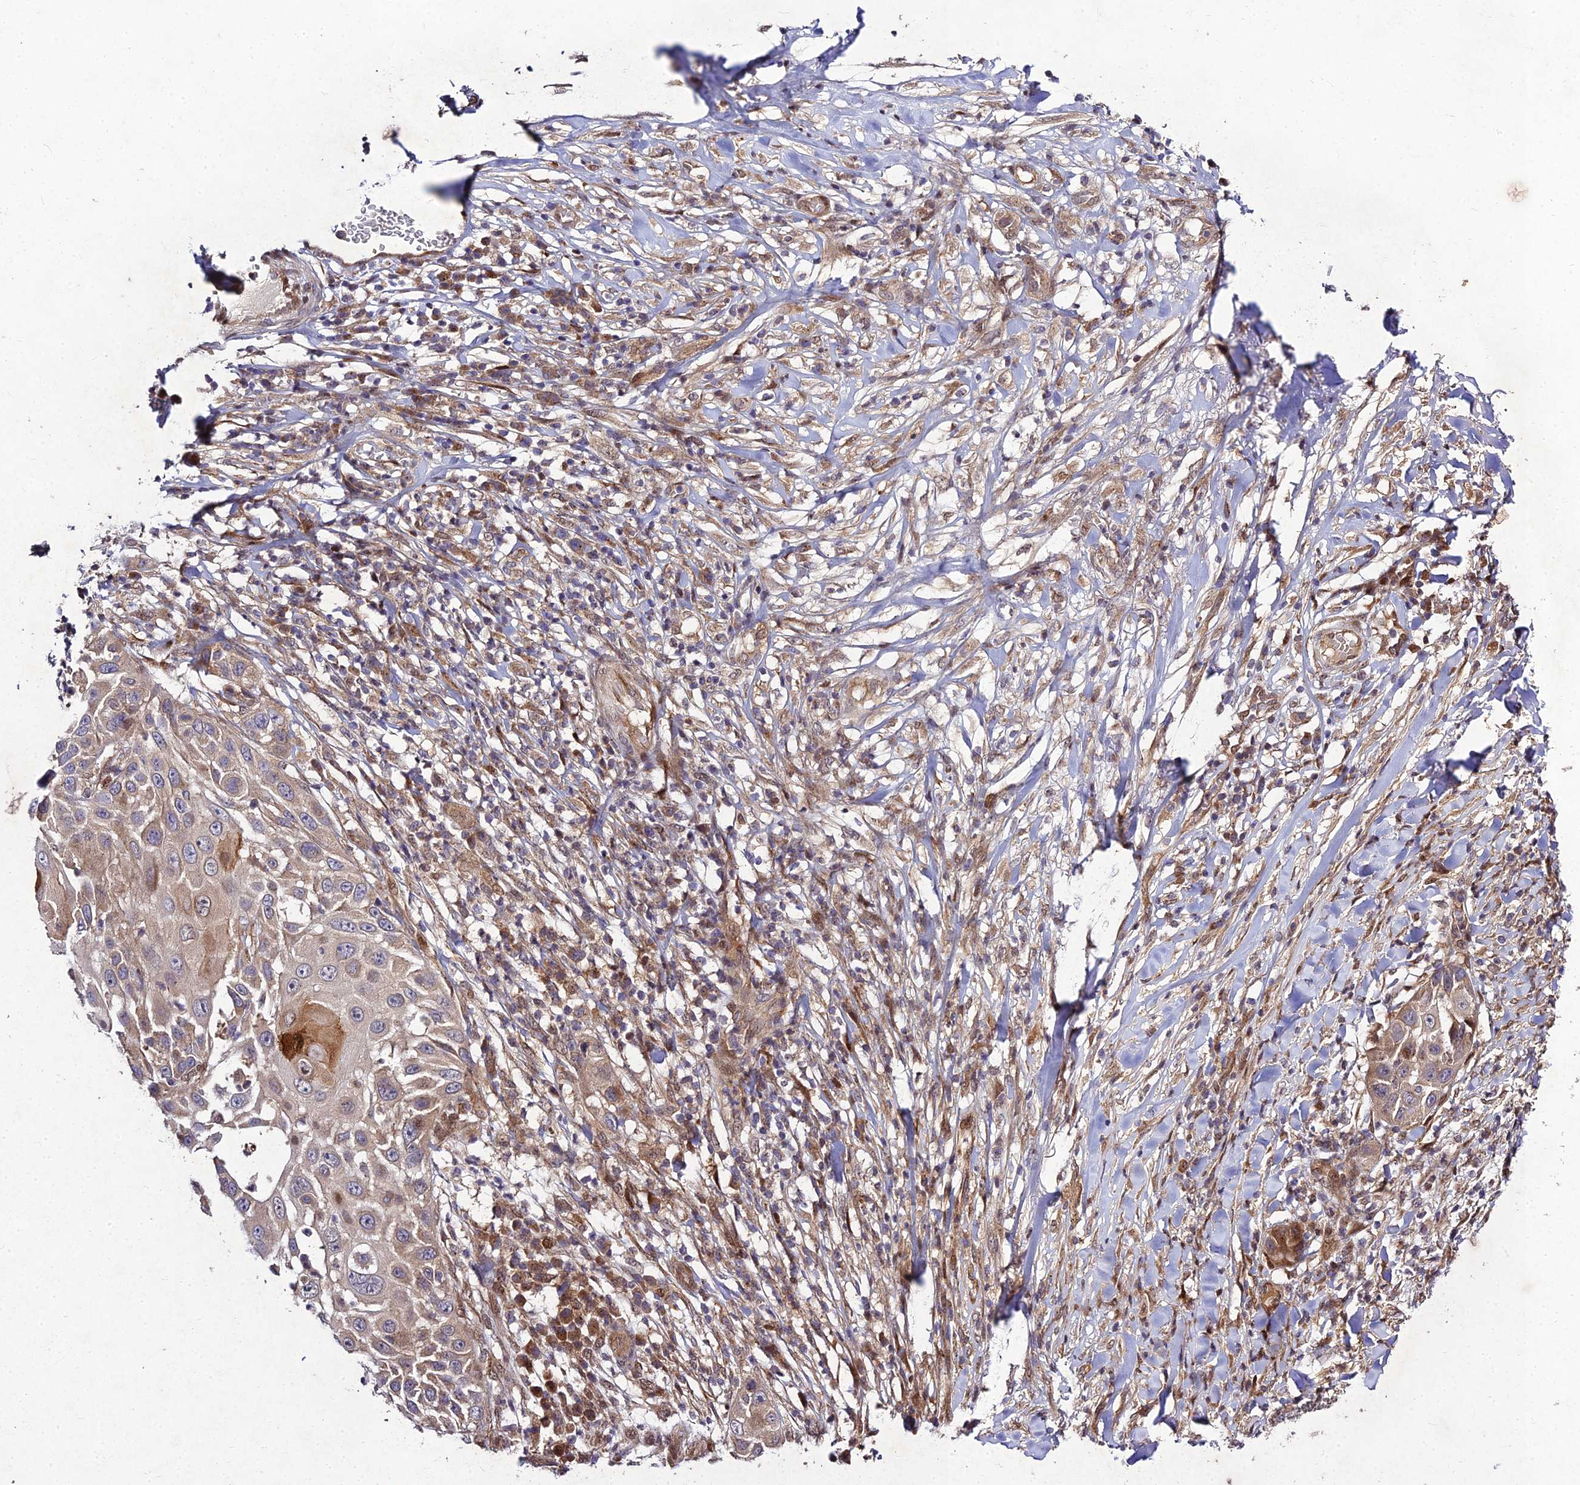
{"staining": {"intensity": "moderate", "quantity": "<25%", "location": "cytoplasmic/membranous"}, "tissue": "skin cancer", "cell_type": "Tumor cells", "image_type": "cancer", "snomed": [{"axis": "morphology", "description": "Squamous cell carcinoma, NOS"}, {"axis": "topography", "description": "Skin"}], "caption": "This image reveals IHC staining of skin cancer, with low moderate cytoplasmic/membranous staining in about <25% of tumor cells.", "gene": "MKKS", "patient": {"sex": "female", "age": 44}}